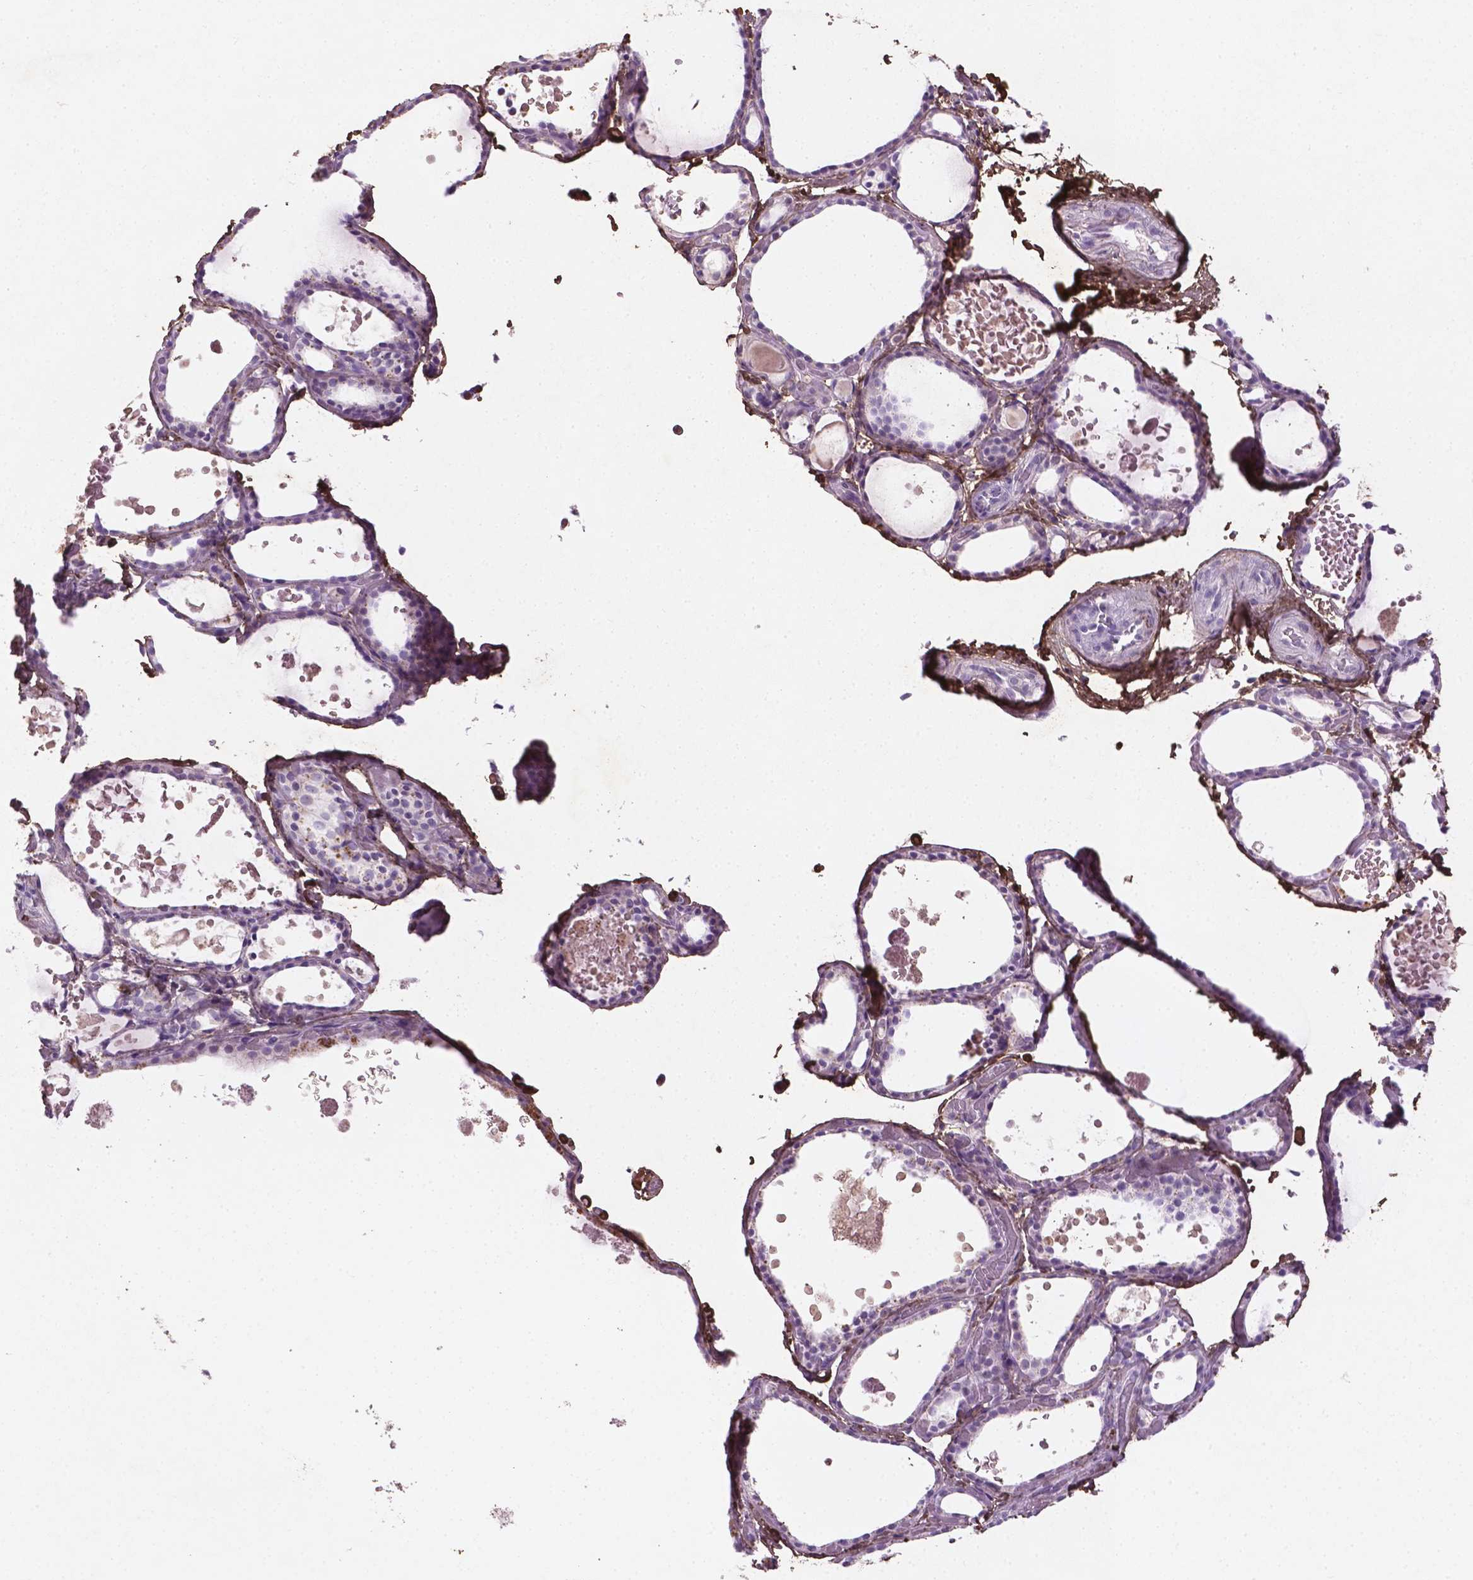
{"staining": {"intensity": "negative", "quantity": "none", "location": "none"}, "tissue": "thyroid gland", "cell_type": "Glandular cells", "image_type": "normal", "snomed": [{"axis": "morphology", "description": "Normal tissue, NOS"}, {"axis": "topography", "description": "Thyroid gland"}], "caption": "Benign thyroid gland was stained to show a protein in brown. There is no significant positivity in glandular cells. The staining was performed using DAB to visualize the protein expression in brown, while the nuclei were stained in blue with hematoxylin (Magnification: 20x).", "gene": "DLG2", "patient": {"sex": "female", "age": 56}}